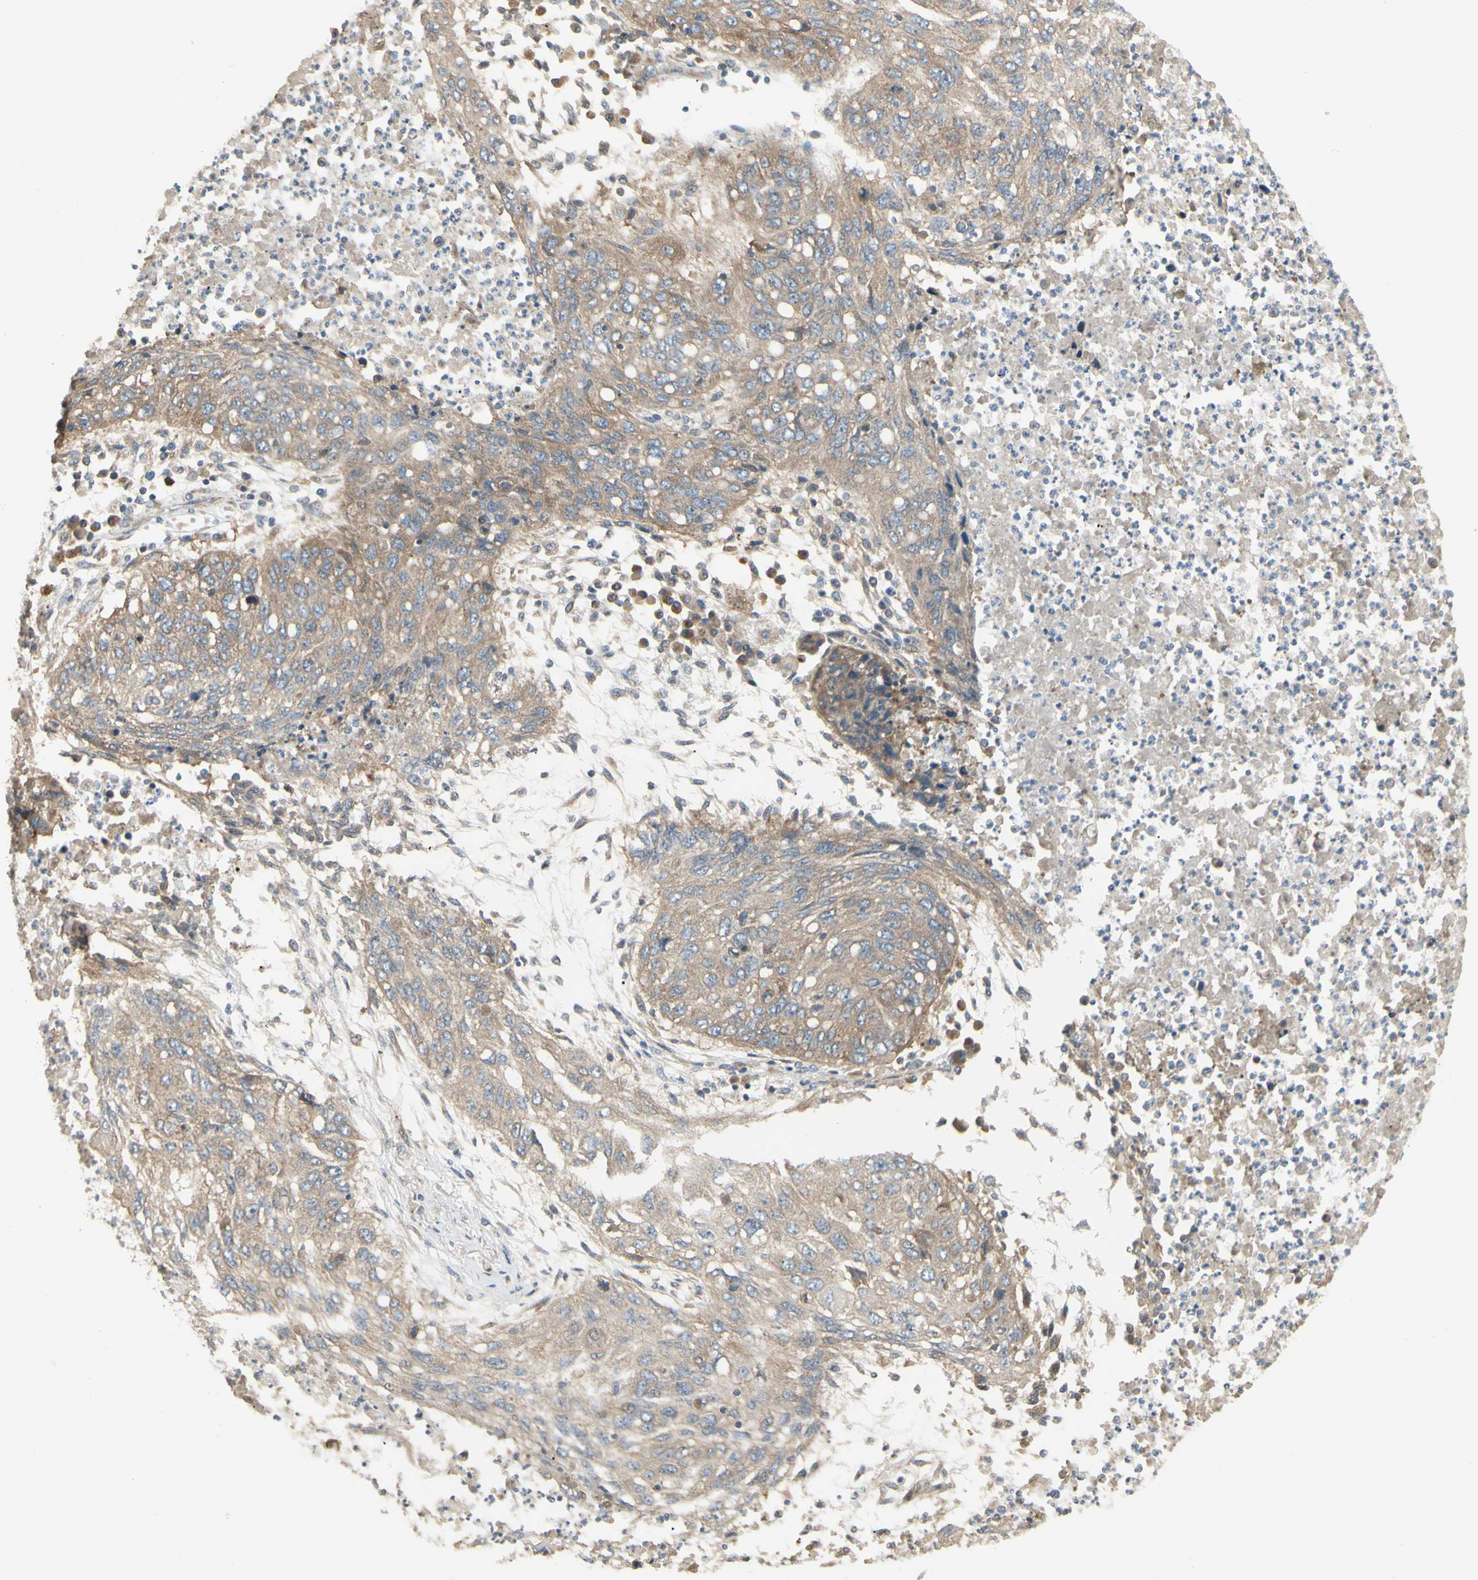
{"staining": {"intensity": "moderate", "quantity": ">75%", "location": "cytoplasmic/membranous"}, "tissue": "lung cancer", "cell_type": "Tumor cells", "image_type": "cancer", "snomed": [{"axis": "morphology", "description": "Squamous cell carcinoma, NOS"}, {"axis": "topography", "description": "Lung"}], "caption": "This is a micrograph of immunohistochemistry staining of squamous cell carcinoma (lung), which shows moderate staining in the cytoplasmic/membranous of tumor cells.", "gene": "IRAG1", "patient": {"sex": "female", "age": 63}}